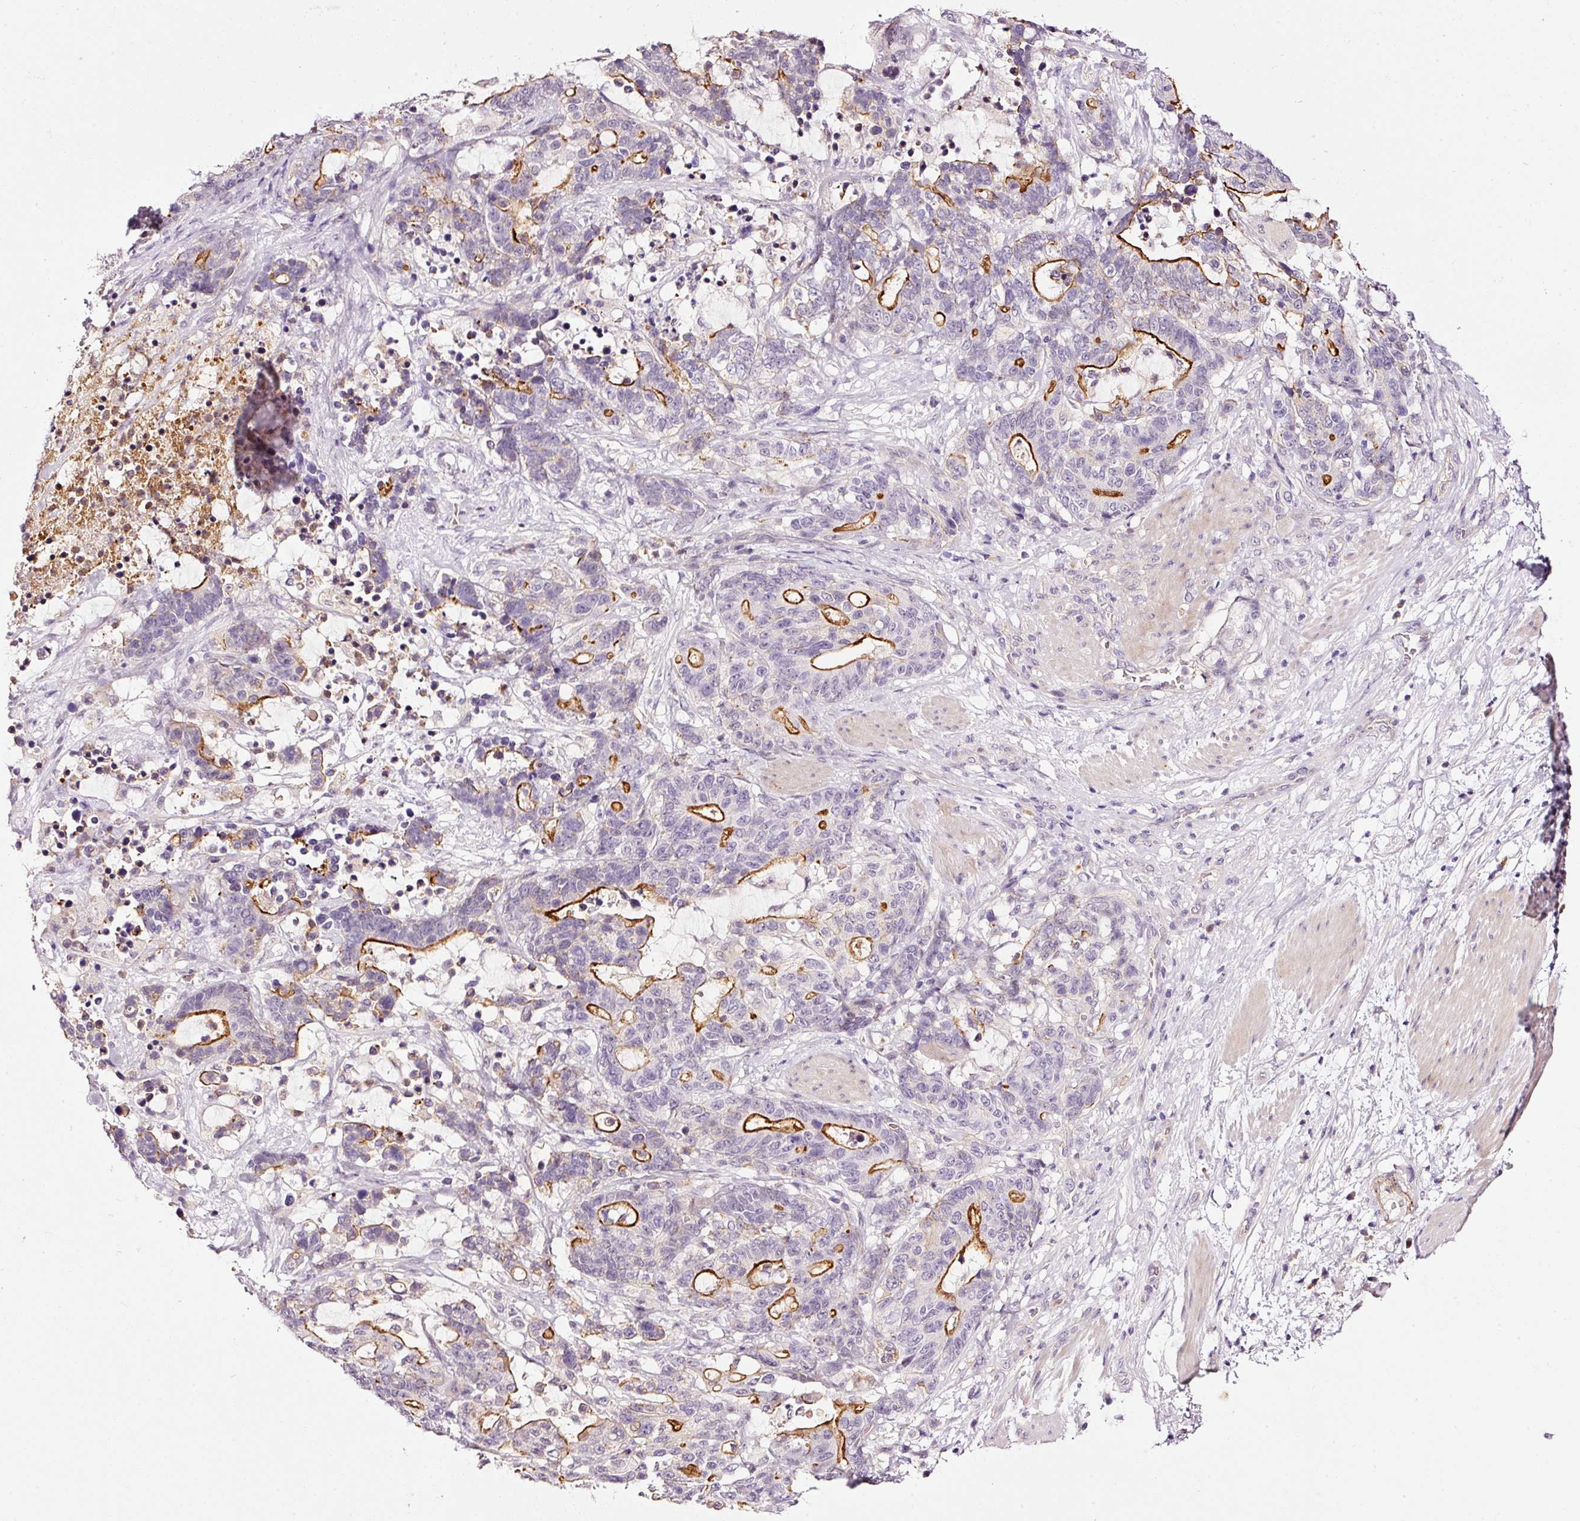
{"staining": {"intensity": "strong", "quantity": "<25%", "location": "cytoplasmic/membranous"}, "tissue": "stomach cancer", "cell_type": "Tumor cells", "image_type": "cancer", "snomed": [{"axis": "morphology", "description": "Normal tissue, NOS"}, {"axis": "morphology", "description": "Adenocarcinoma, NOS"}, {"axis": "topography", "description": "Stomach"}], "caption": "About <25% of tumor cells in human adenocarcinoma (stomach) show strong cytoplasmic/membranous protein positivity as visualized by brown immunohistochemical staining.", "gene": "ABCB4", "patient": {"sex": "female", "age": 64}}